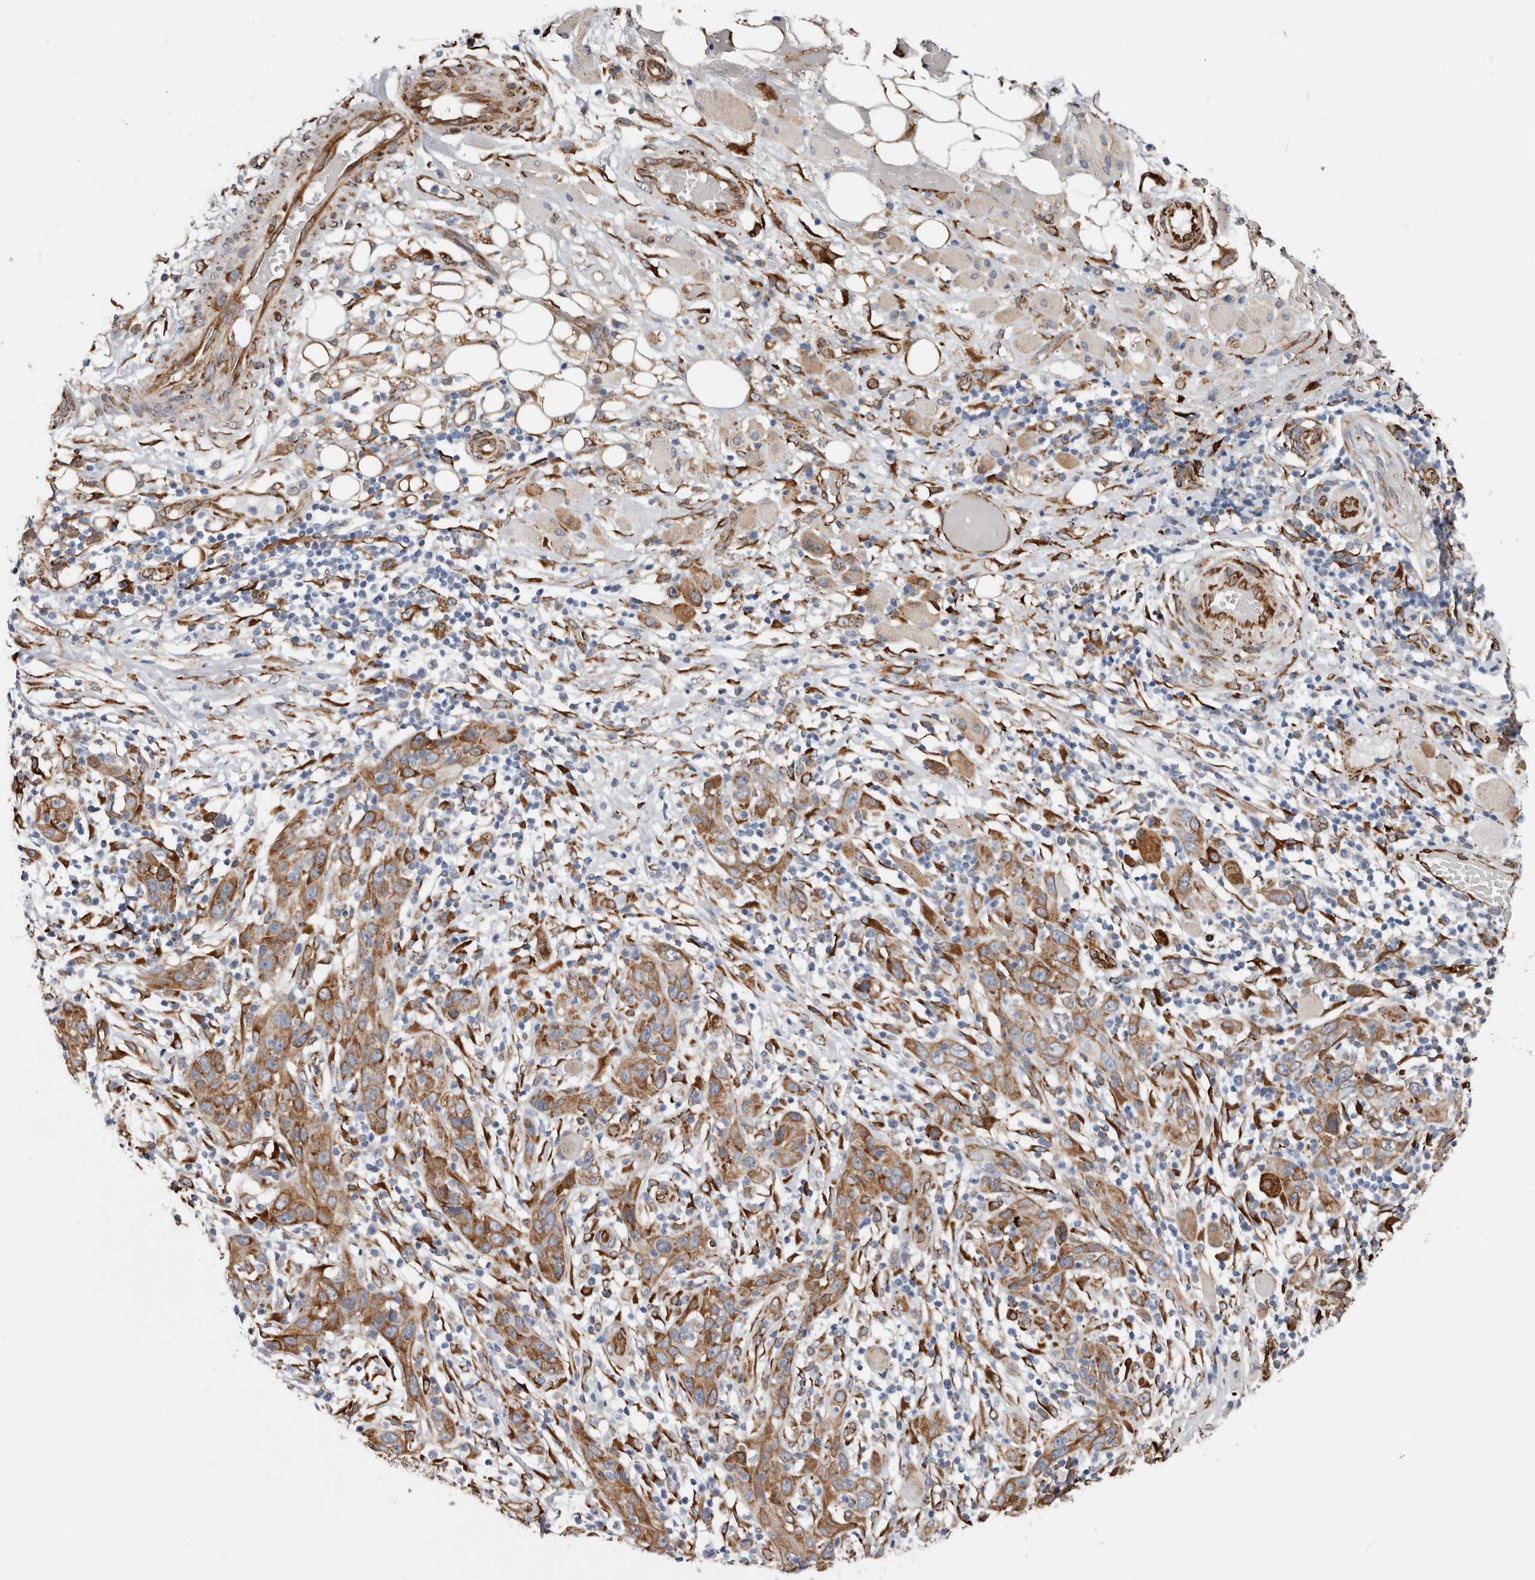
{"staining": {"intensity": "moderate", "quantity": ">75%", "location": "cytoplasmic/membranous"}, "tissue": "skin cancer", "cell_type": "Tumor cells", "image_type": "cancer", "snomed": [{"axis": "morphology", "description": "Squamous cell carcinoma, NOS"}, {"axis": "topography", "description": "Skin"}], "caption": "Skin squamous cell carcinoma stained with immunohistochemistry exhibits moderate cytoplasmic/membranous positivity in about >75% of tumor cells.", "gene": "SEMA3E", "patient": {"sex": "female", "age": 88}}